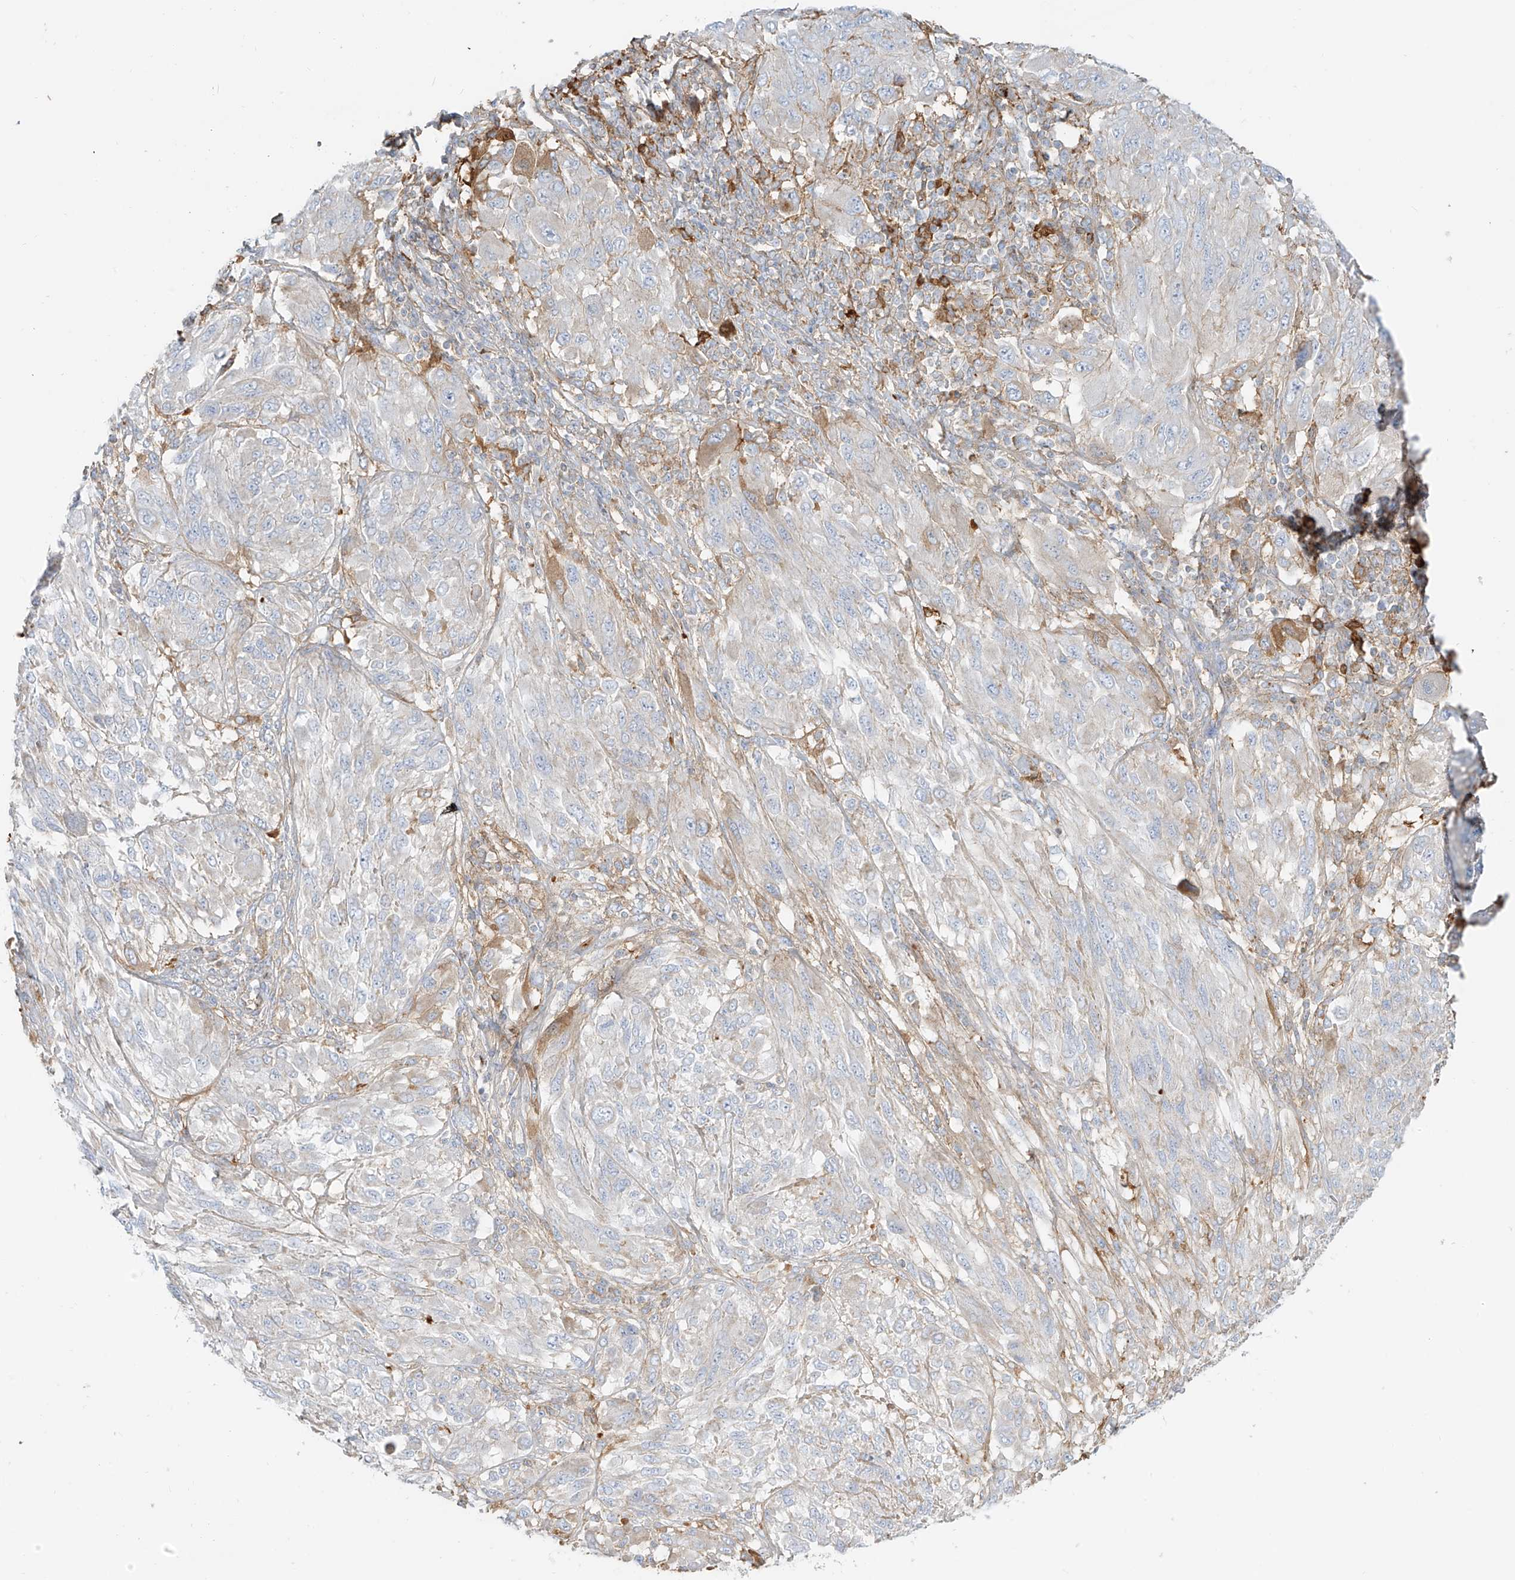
{"staining": {"intensity": "negative", "quantity": "none", "location": "none"}, "tissue": "melanoma", "cell_type": "Tumor cells", "image_type": "cancer", "snomed": [{"axis": "morphology", "description": "Malignant melanoma, NOS"}, {"axis": "topography", "description": "Skin"}], "caption": "This micrograph is of malignant melanoma stained with IHC to label a protein in brown with the nuclei are counter-stained blue. There is no expression in tumor cells.", "gene": "OCSTAMP", "patient": {"sex": "female", "age": 91}}